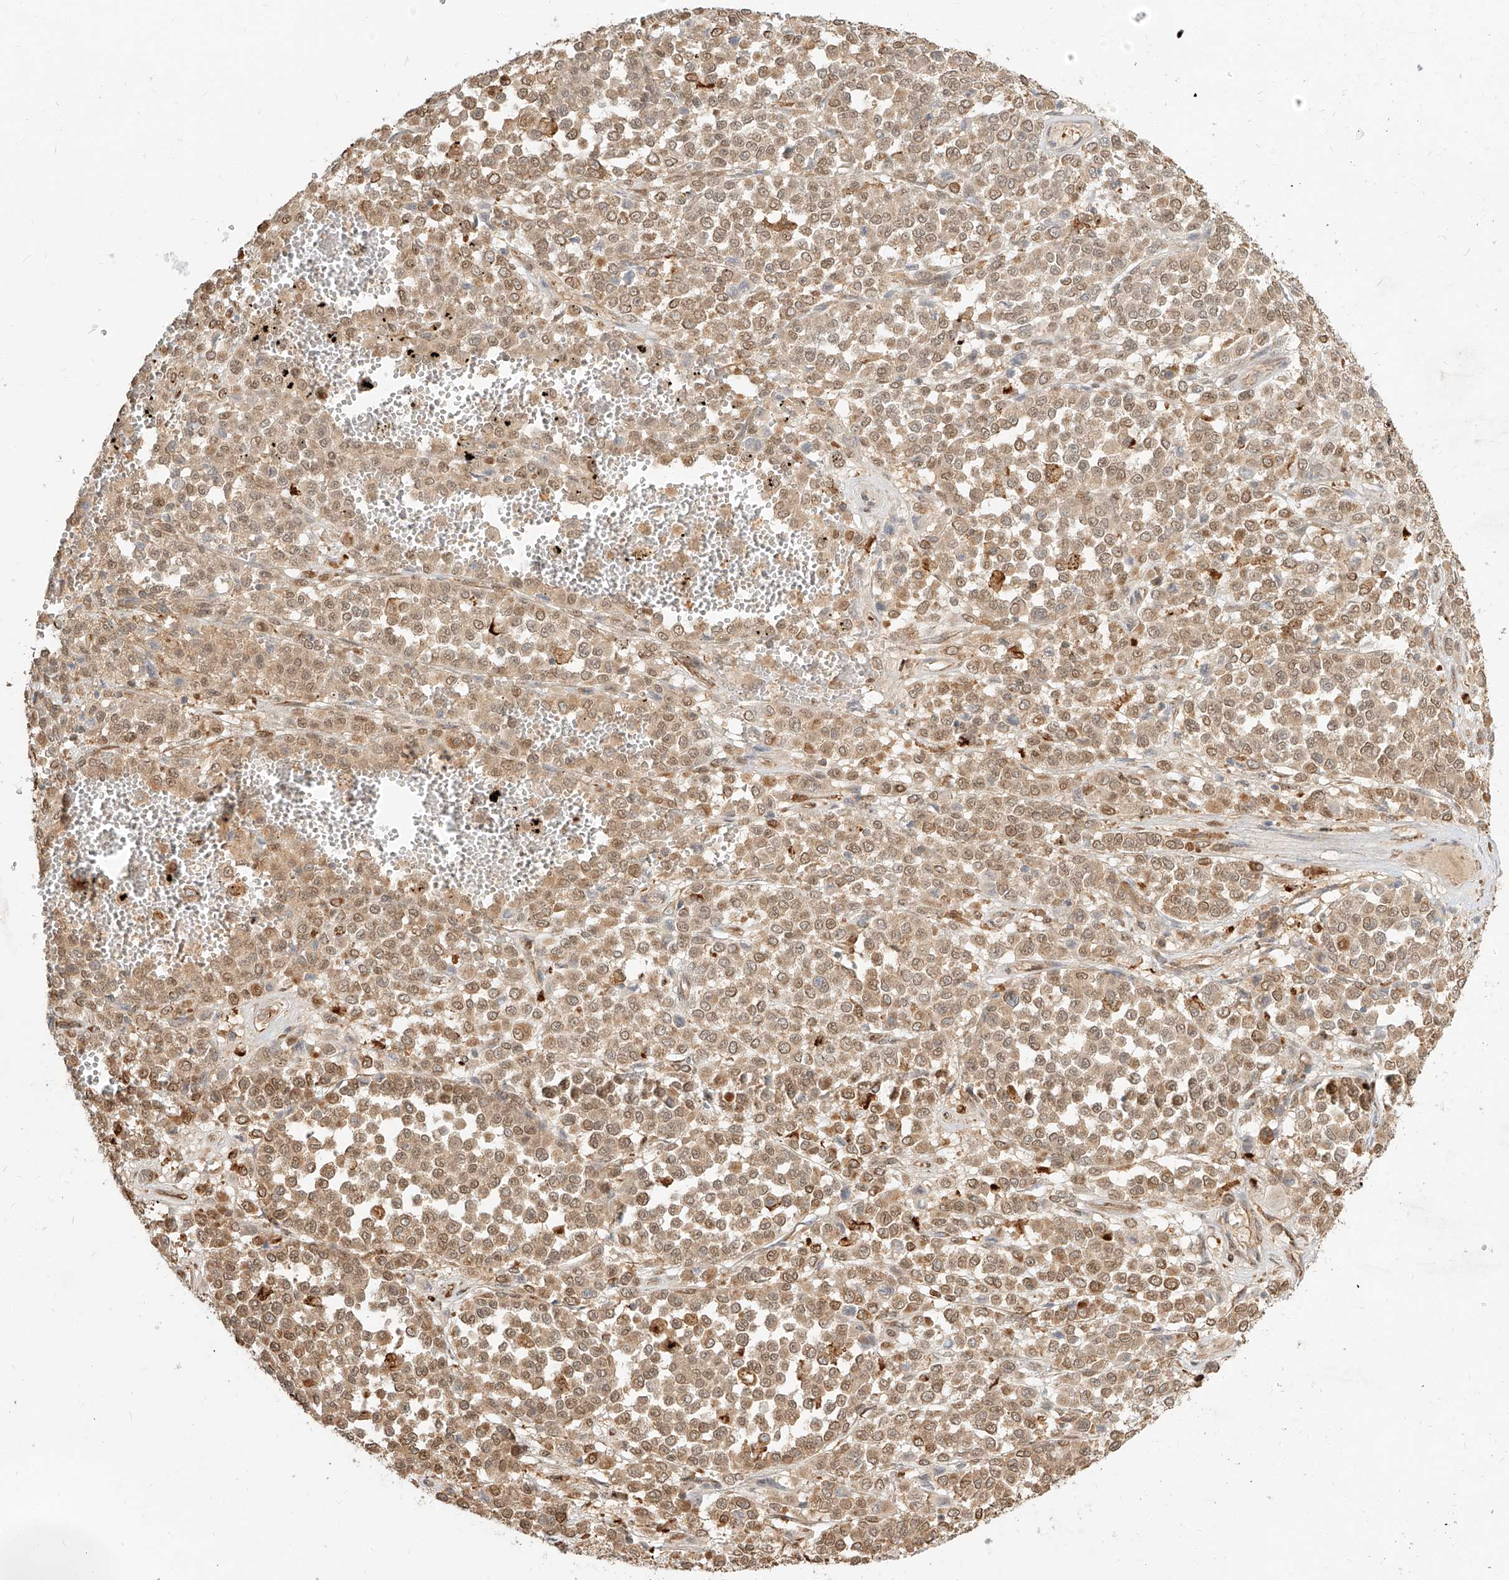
{"staining": {"intensity": "moderate", "quantity": ">75%", "location": "cytoplasmic/membranous,nuclear"}, "tissue": "melanoma", "cell_type": "Tumor cells", "image_type": "cancer", "snomed": [{"axis": "morphology", "description": "Malignant melanoma, Metastatic site"}, {"axis": "topography", "description": "Pancreas"}], "caption": "The micrograph shows a brown stain indicating the presence of a protein in the cytoplasmic/membranous and nuclear of tumor cells in melanoma. The staining was performed using DAB, with brown indicating positive protein expression. Nuclei are stained blue with hematoxylin.", "gene": "UBE2K", "patient": {"sex": "female", "age": 30}}